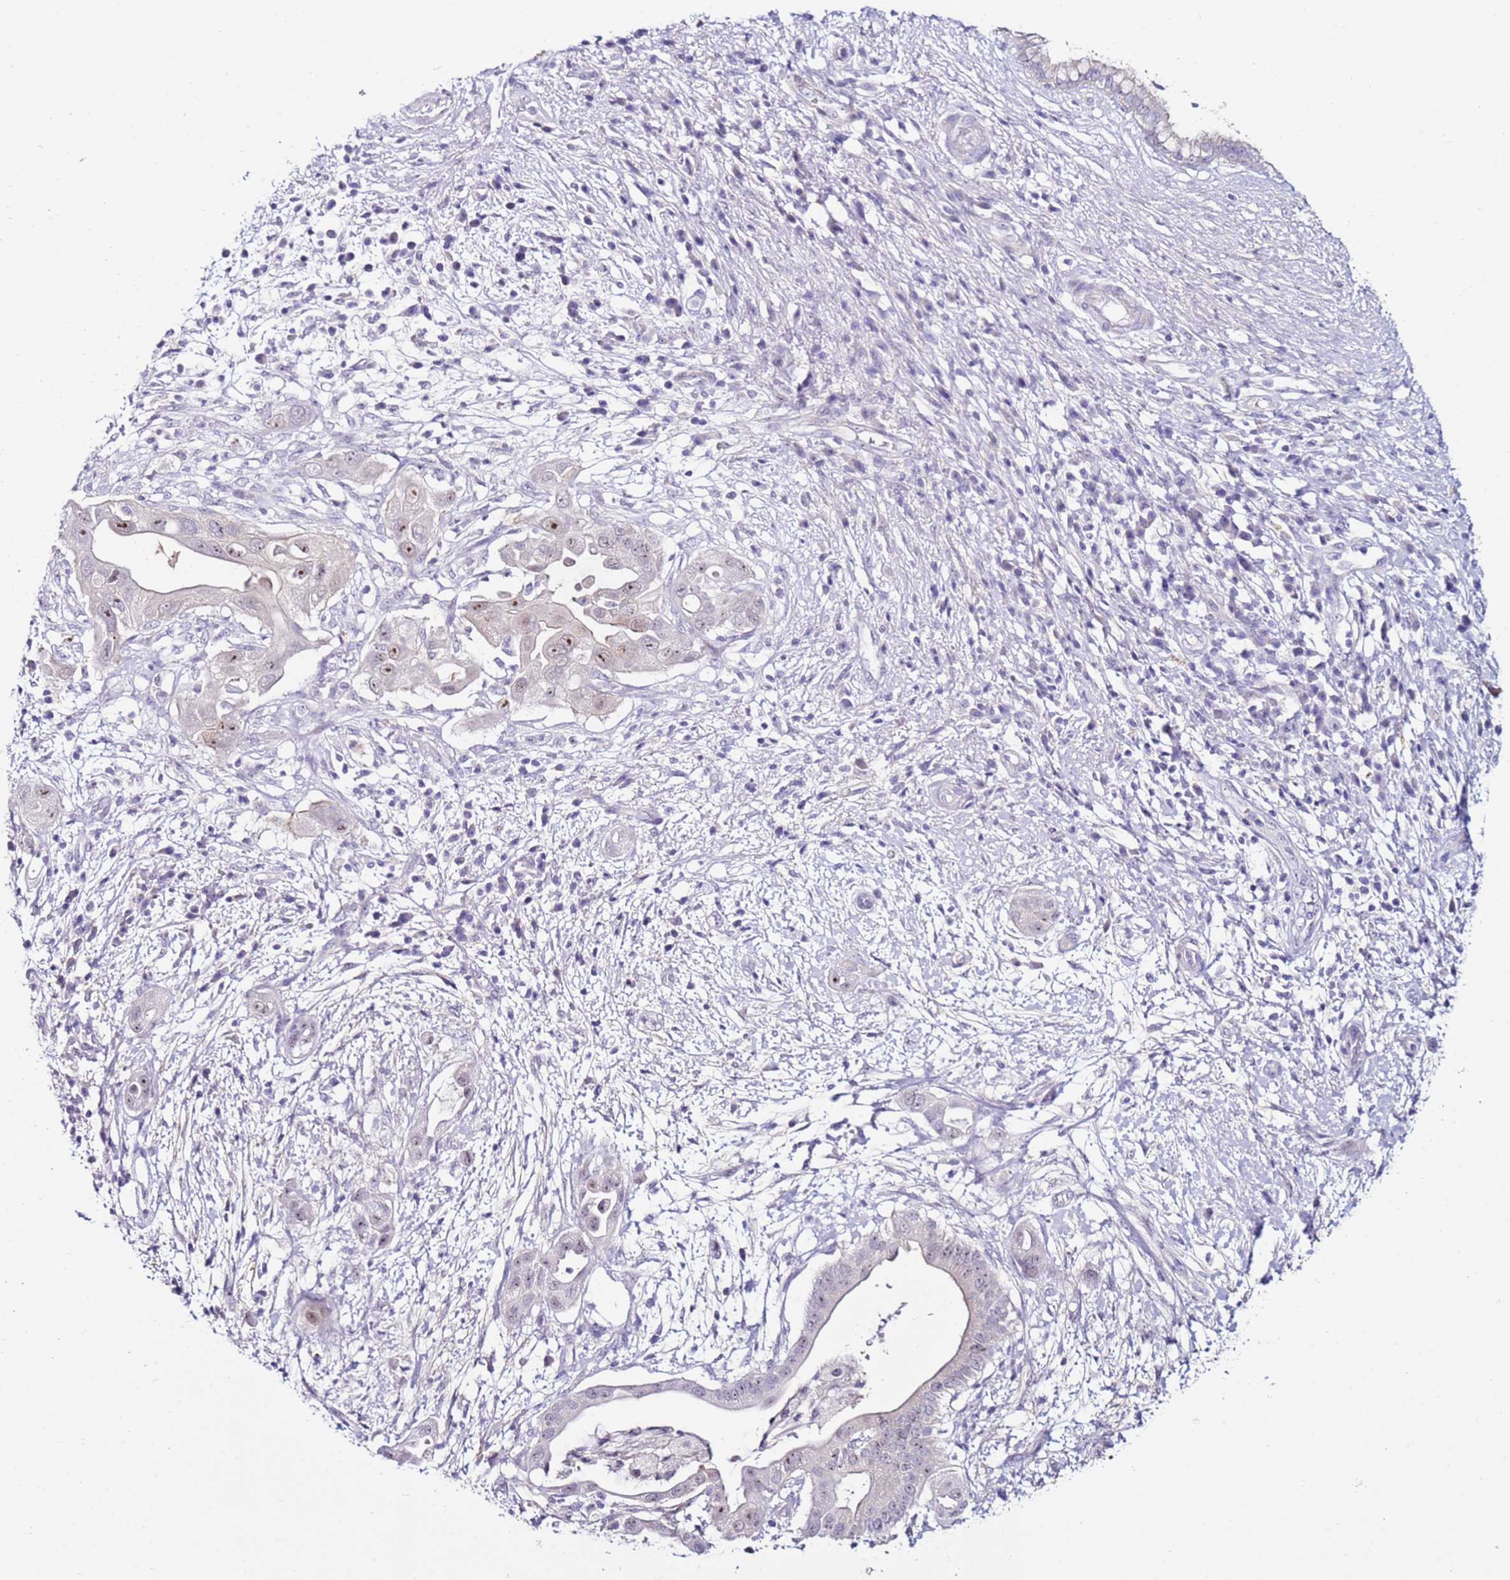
{"staining": {"intensity": "moderate", "quantity": "<25%", "location": "nuclear"}, "tissue": "pancreatic cancer", "cell_type": "Tumor cells", "image_type": "cancer", "snomed": [{"axis": "morphology", "description": "Adenocarcinoma, NOS"}, {"axis": "topography", "description": "Pancreas"}], "caption": "Brown immunohistochemical staining in human pancreatic cancer (adenocarcinoma) displays moderate nuclear expression in approximately <25% of tumor cells. Nuclei are stained in blue.", "gene": "HGD", "patient": {"sex": "male", "age": 68}}